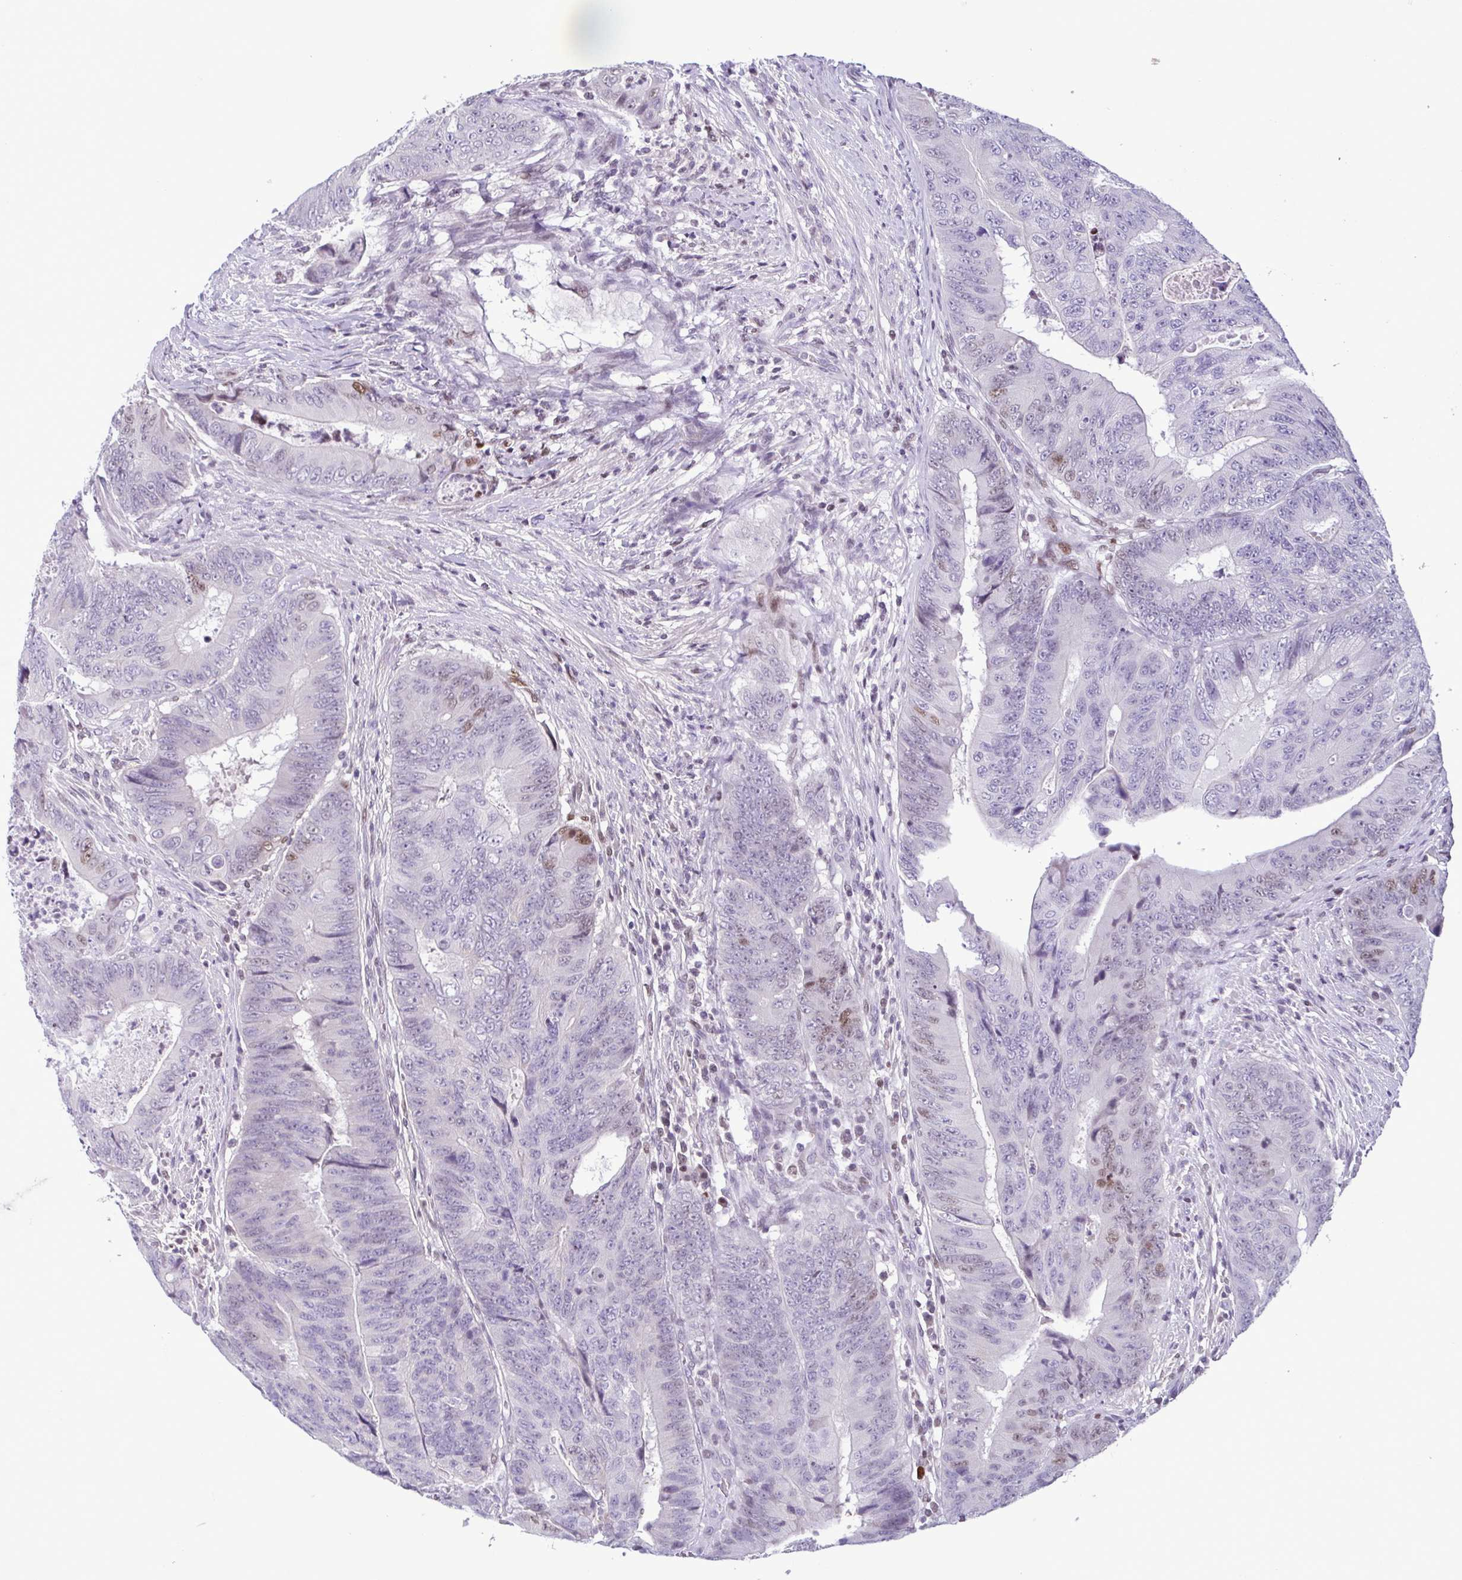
{"staining": {"intensity": "negative", "quantity": "none", "location": "none"}, "tissue": "colorectal cancer", "cell_type": "Tumor cells", "image_type": "cancer", "snomed": [{"axis": "morphology", "description": "Adenocarcinoma, NOS"}, {"axis": "topography", "description": "Colon"}], "caption": "Protein analysis of colorectal cancer (adenocarcinoma) exhibits no significant staining in tumor cells.", "gene": "IRF1", "patient": {"sex": "female", "age": 48}}